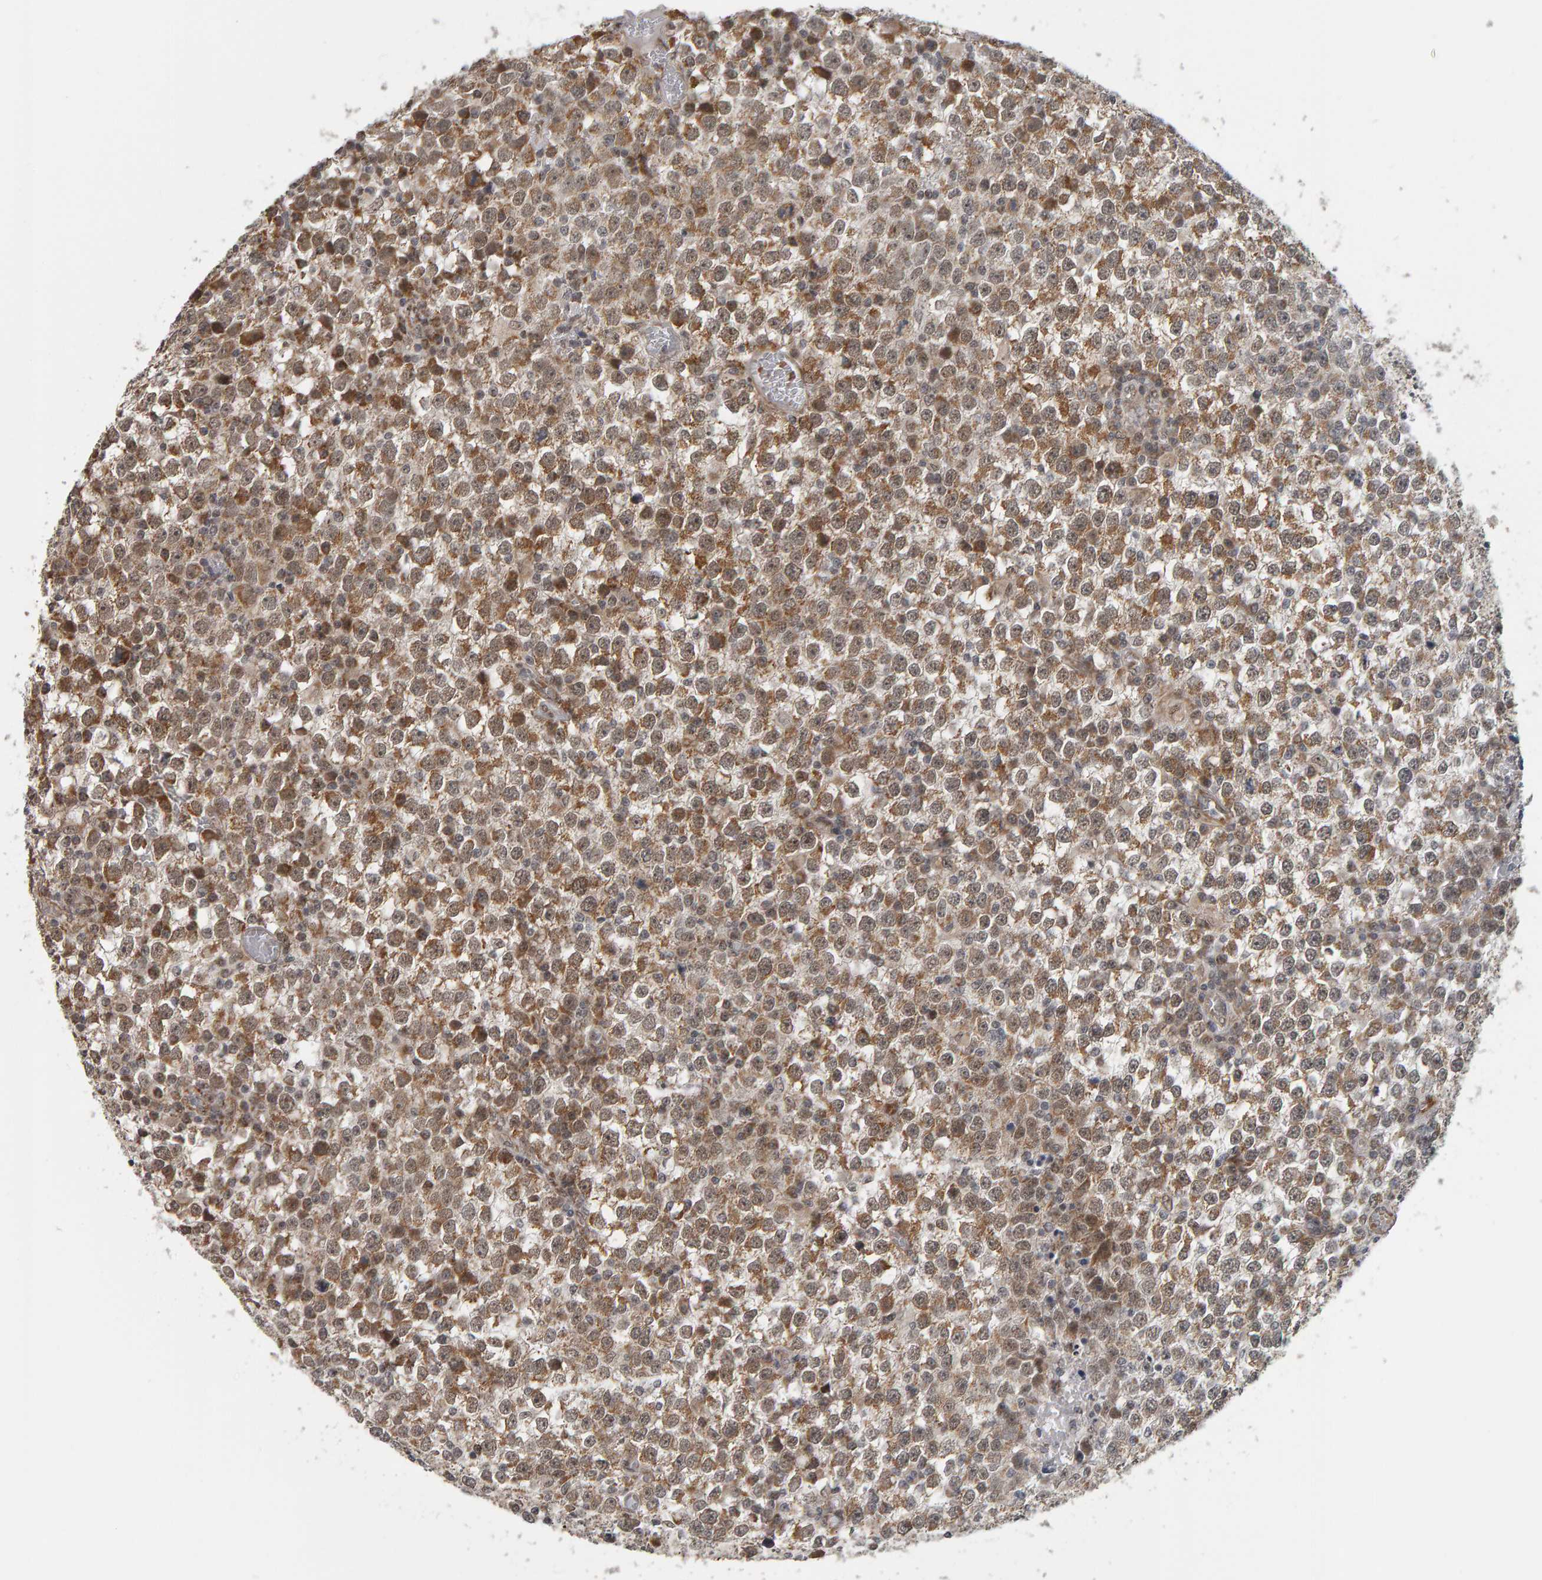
{"staining": {"intensity": "moderate", "quantity": ">75%", "location": "cytoplasmic/membranous,nuclear"}, "tissue": "testis cancer", "cell_type": "Tumor cells", "image_type": "cancer", "snomed": [{"axis": "morphology", "description": "Seminoma, NOS"}, {"axis": "topography", "description": "Testis"}], "caption": "Moderate cytoplasmic/membranous and nuclear expression is present in approximately >75% of tumor cells in testis cancer. (DAB = brown stain, brightfield microscopy at high magnification).", "gene": "DAP3", "patient": {"sex": "male", "age": 65}}